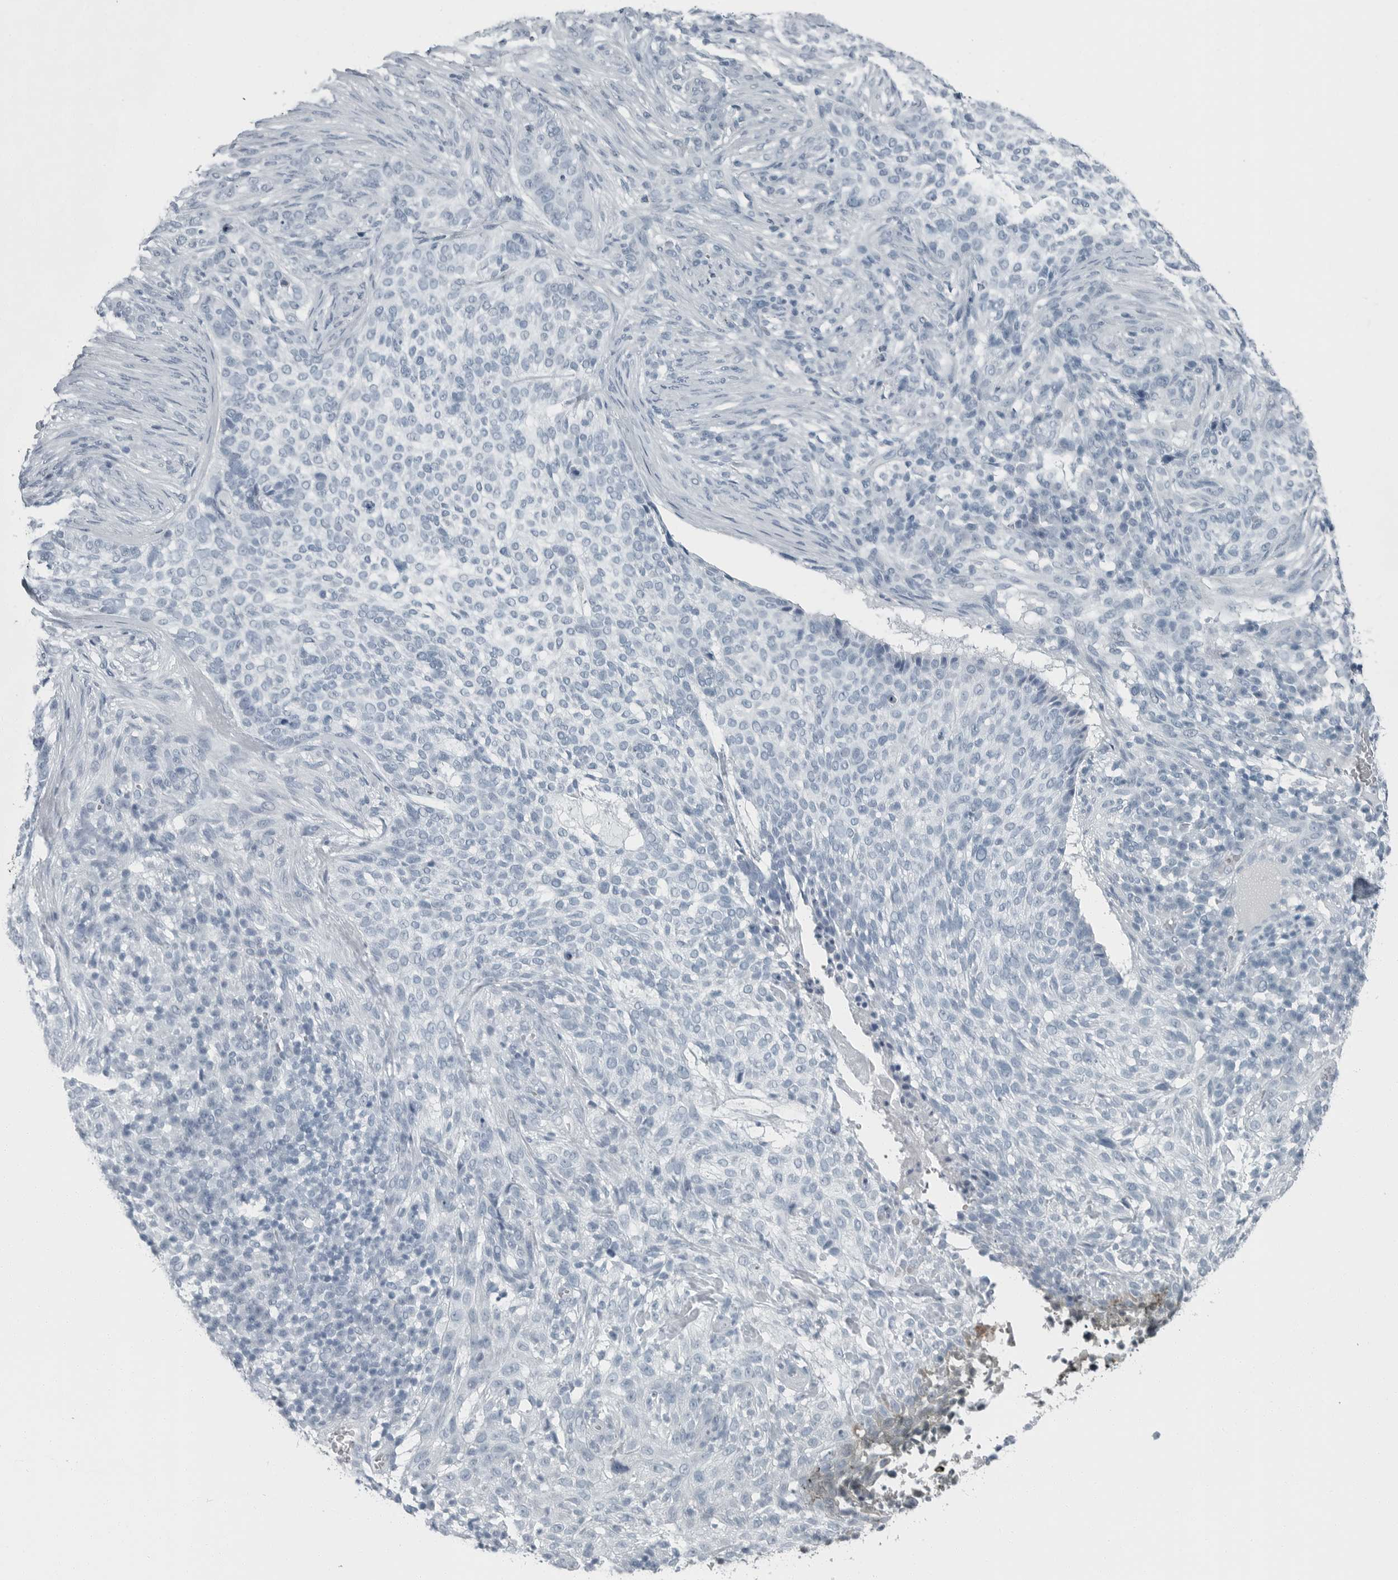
{"staining": {"intensity": "negative", "quantity": "none", "location": "none"}, "tissue": "skin cancer", "cell_type": "Tumor cells", "image_type": "cancer", "snomed": [{"axis": "morphology", "description": "Basal cell carcinoma"}, {"axis": "topography", "description": "Skin"}], "caption": "Immunohistochemistry photomicrograph of neoplastic tissue: skin basal cell carcinoma stained with DAB (3,3'-diaminobenzidine) shows no significant protein positivity in tumor cells.", "gene": "ZPBP2", "patient": {"sex": "female", "age": 64}}